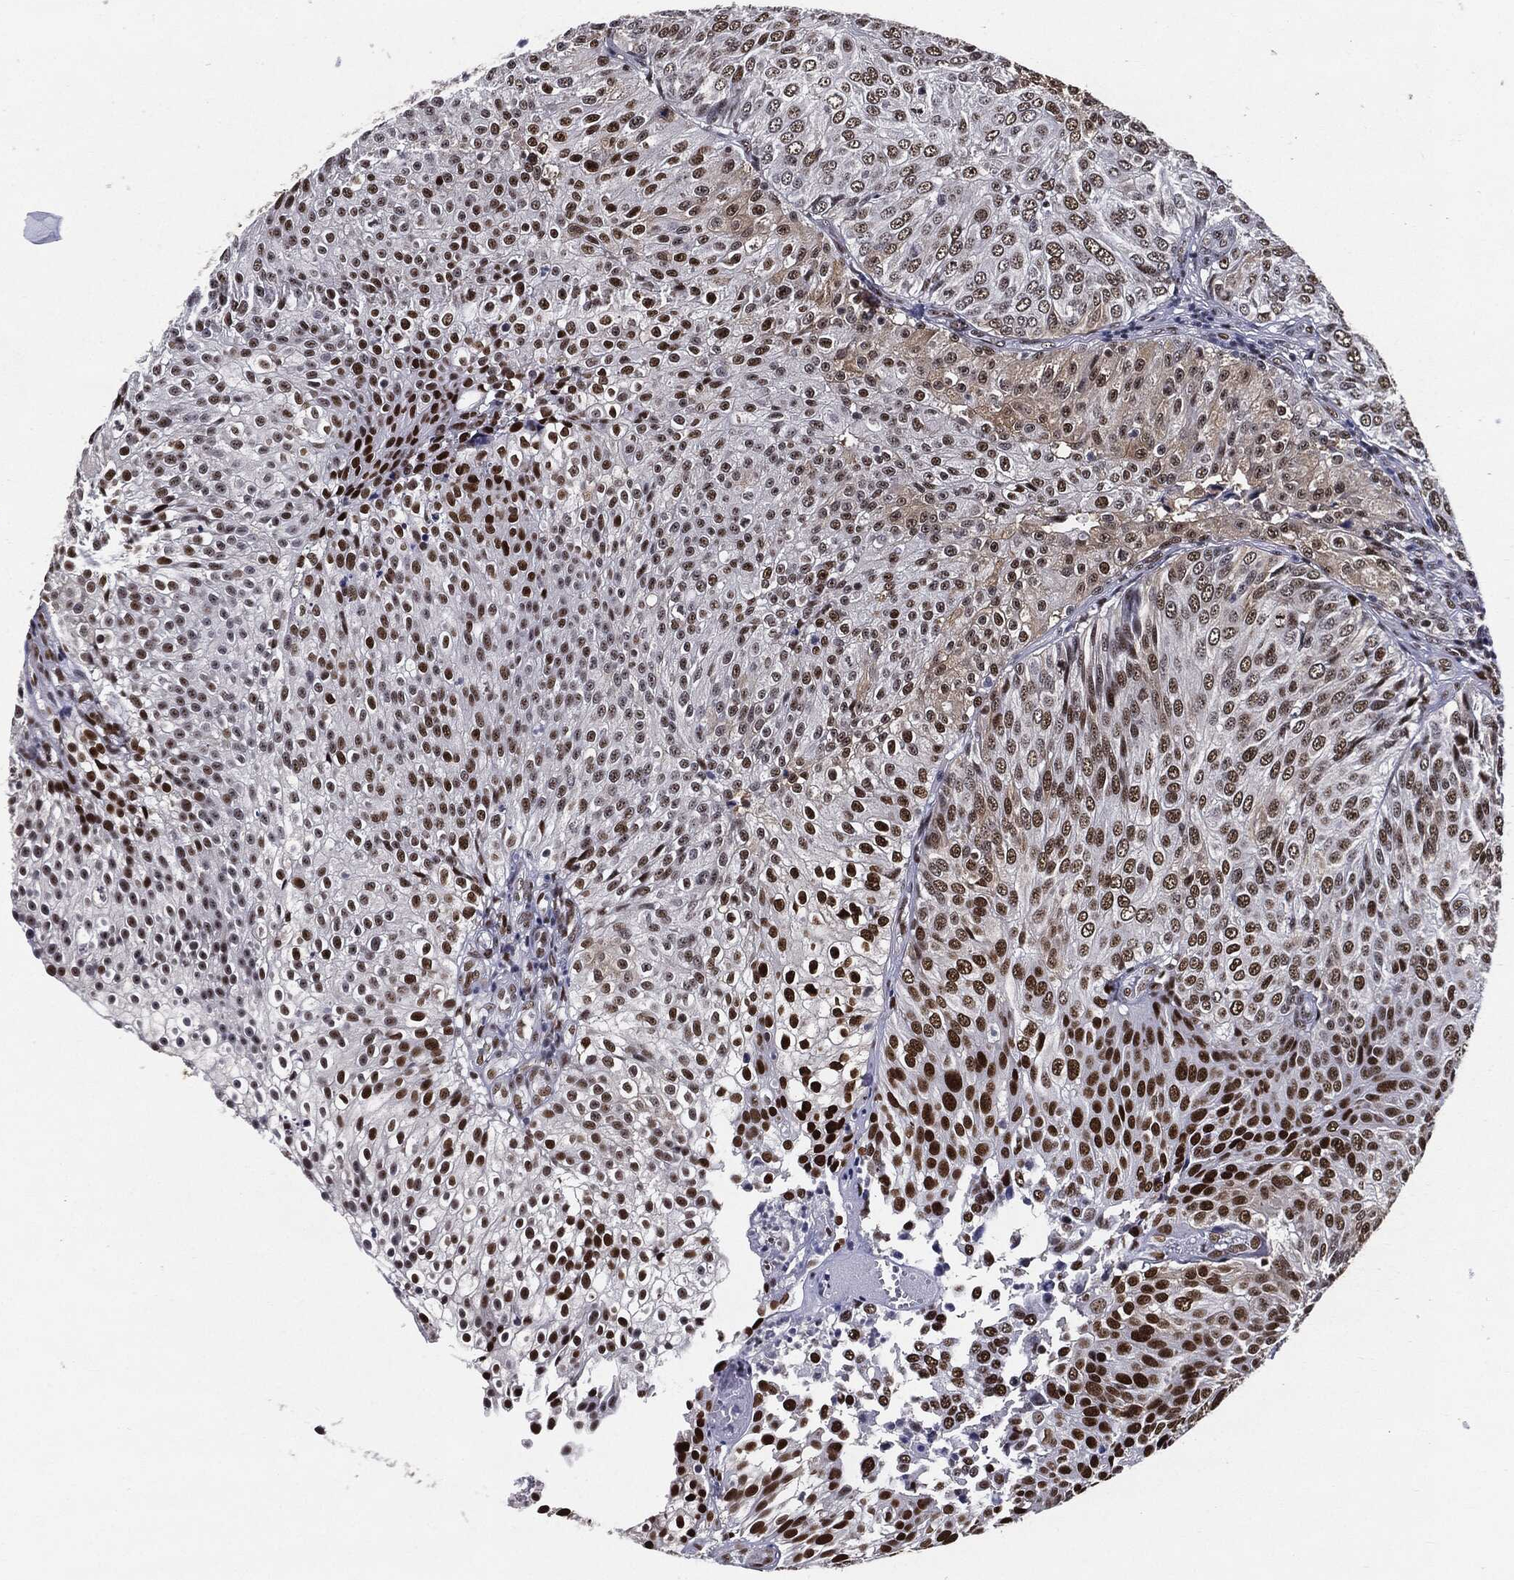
{"staining": {"intensity": "strong", "quantity": "25%-75%", "location": "nuclear"}, "tissue": "urothelial cancer", "cell_type": "Tumor cells", "image_type": "cancer", "snomed": [{"axis": "morphology", "description": "Urothelial carcinoma, High grade"}, {"axis": "topography", "description": "Urinary bladder"}], "caption": "An image of human high-grade urothelial carcinoma stained for a protein shows strong nuclear brown staining in tumor cells.", "gene": "JUN", "patient": {"sex": "female", "age": 79}}